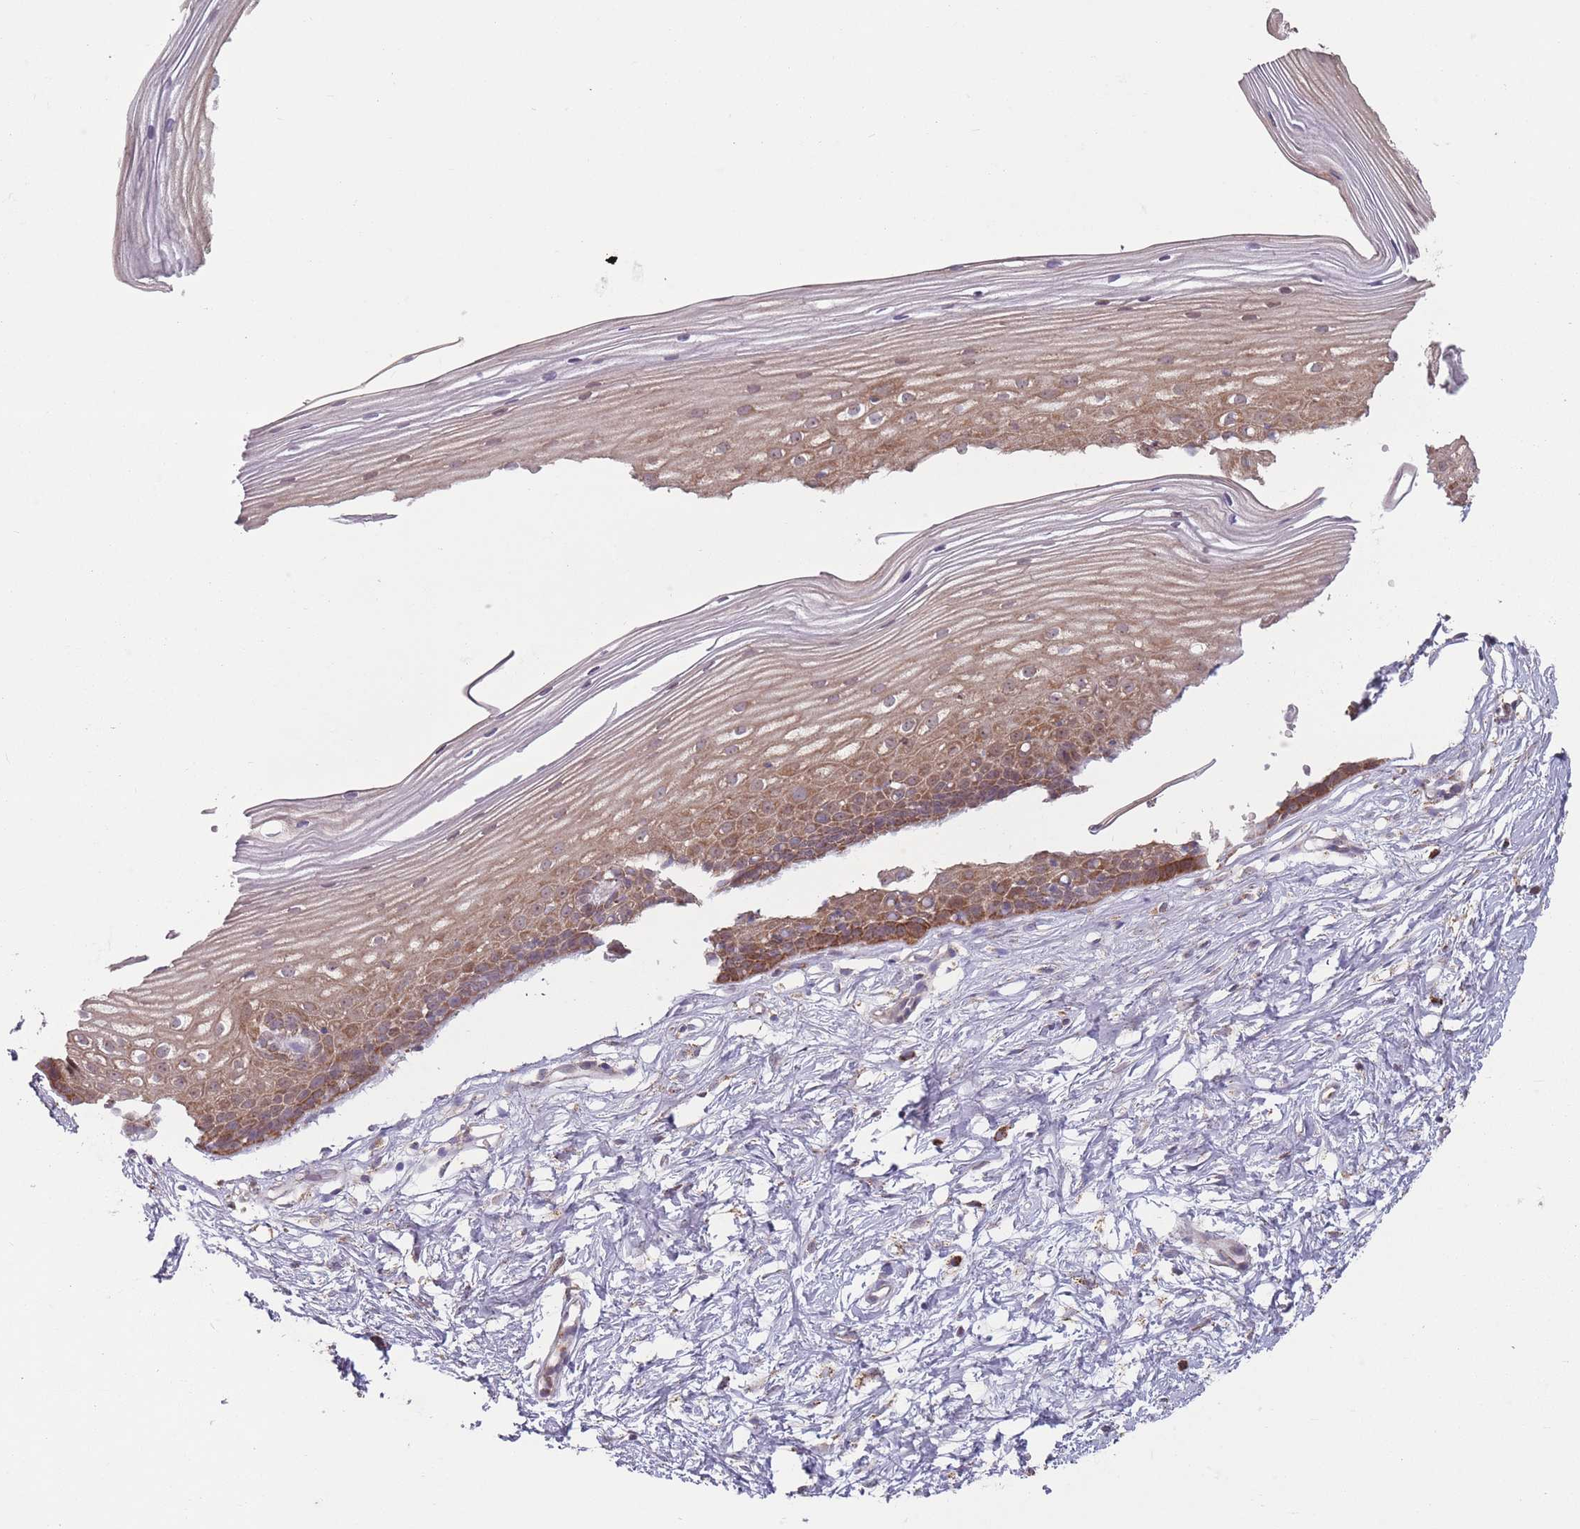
{"staining": {"intensity": "weak", "quantity": ">75%", "location": "cytoplasmic/membranous"}, "tissue": "cervix", "cell_type": "Glandular cells", "image_type": "normal", "snomed": [{"axis": "morphology", "description": "Normal tissue, NOS"}, {"axis": "topography", "description": "Cervix"}], "caption": "High-power microscopy captured an immunohistochemistry (IHC) image of benign cervix, revealing weak cytoplasmic/membranous staining in approximately >75% of glandular cells.", "gene": "OR10Q1", "patient": {"sex": "female", "age": 40}}